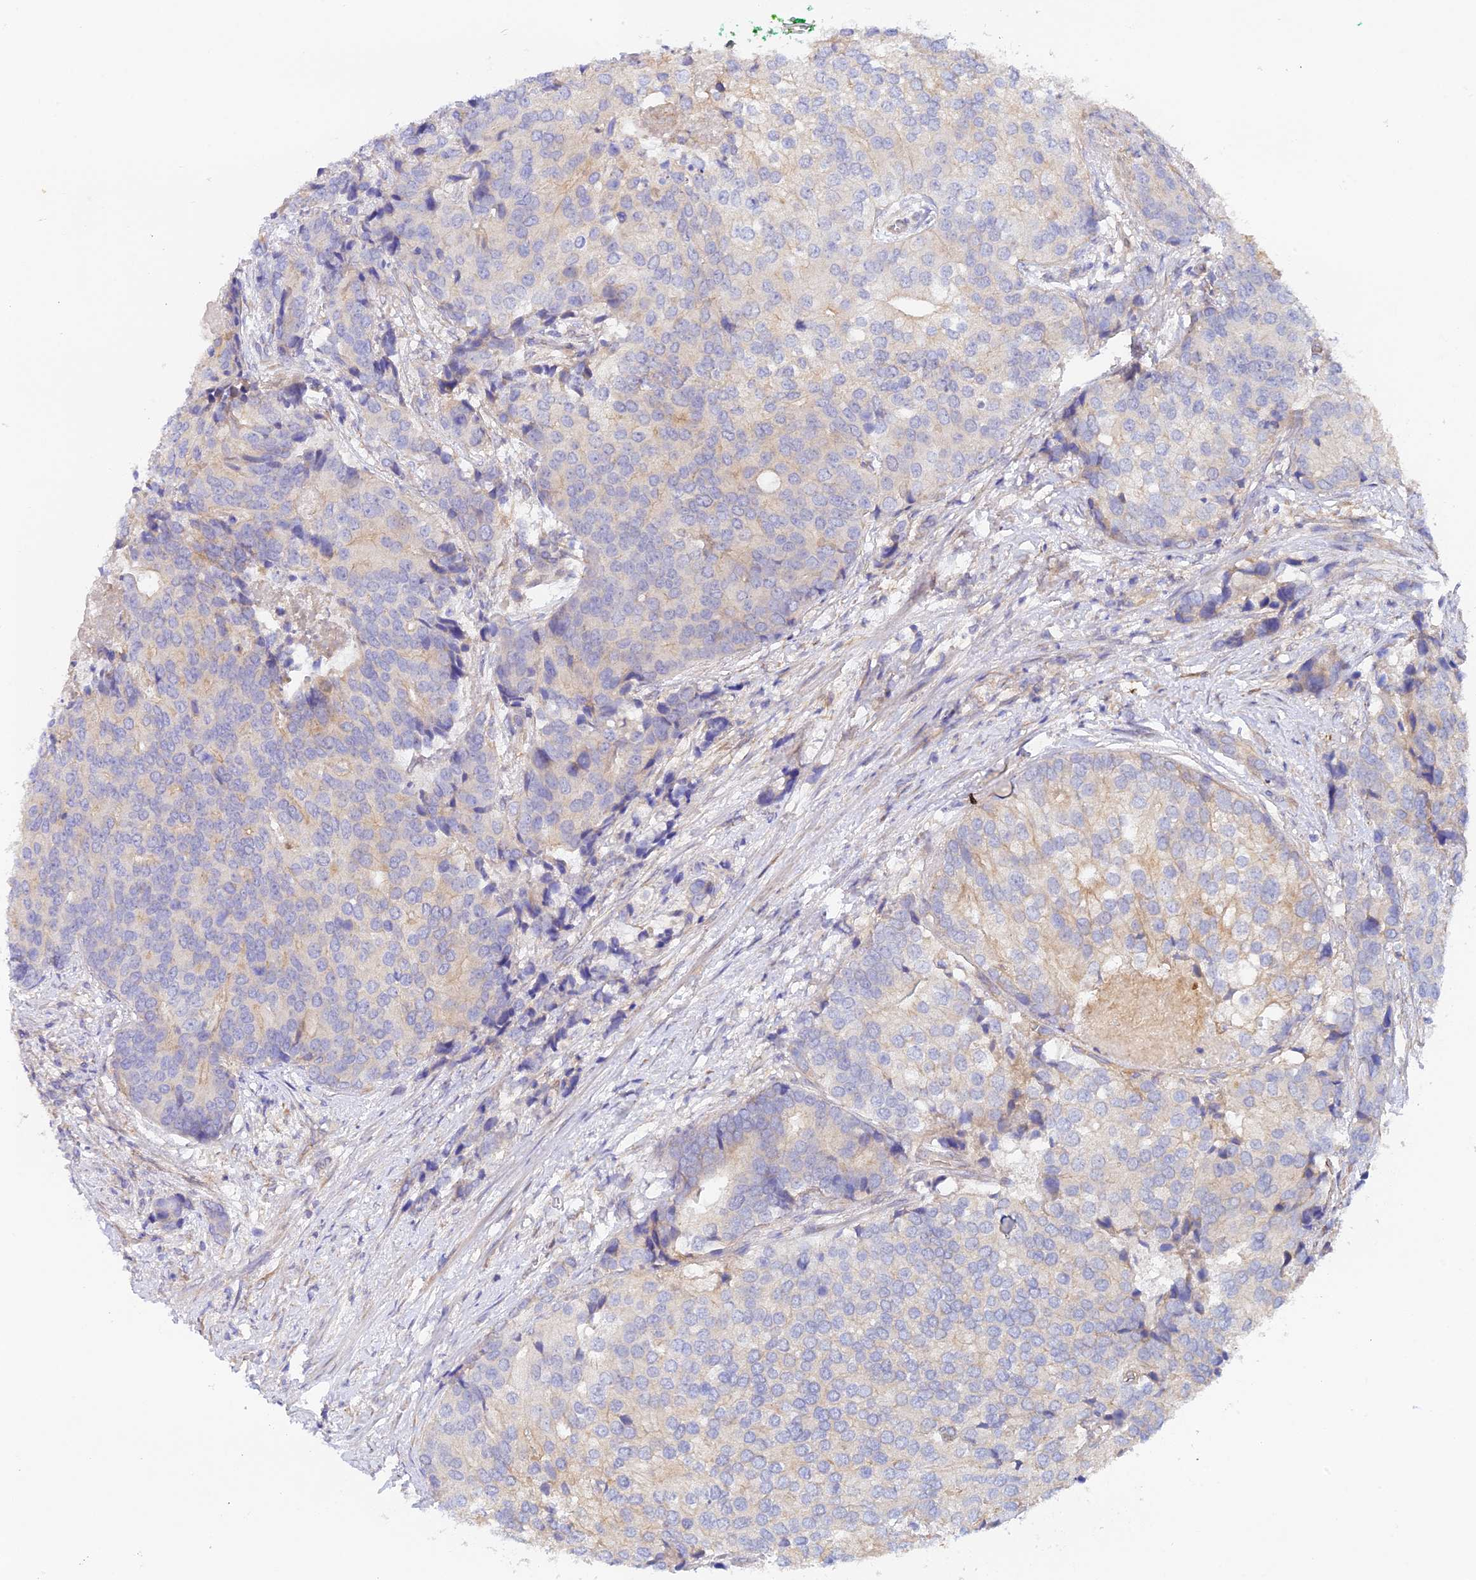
{"staining": {"intensity": "negative", "quantity": "none", "location": "none"}, "tissue": "prostate cancer", "cell_type": "Tumor cells", "image_type": "cancer", "snomed": [{"axis": "morphology", "description": "Adenocarcinoma, High grade"}, {"axis": "topography", "description": "Prostate"}], "caption": "This is a photomicrograph of immunohistochemistry (IHC) staining of prostate cancer (adenocarcinoma (high-grade)), which shows no positivity in tumor cells. The staining was performed using DAB to visualize the protein expression in brown, while the nuclei were stained in blue with hematoxylin (Magnification: 20x).", "gene": "MYO9A", "patient": {"sex": "male", "age": 62}}